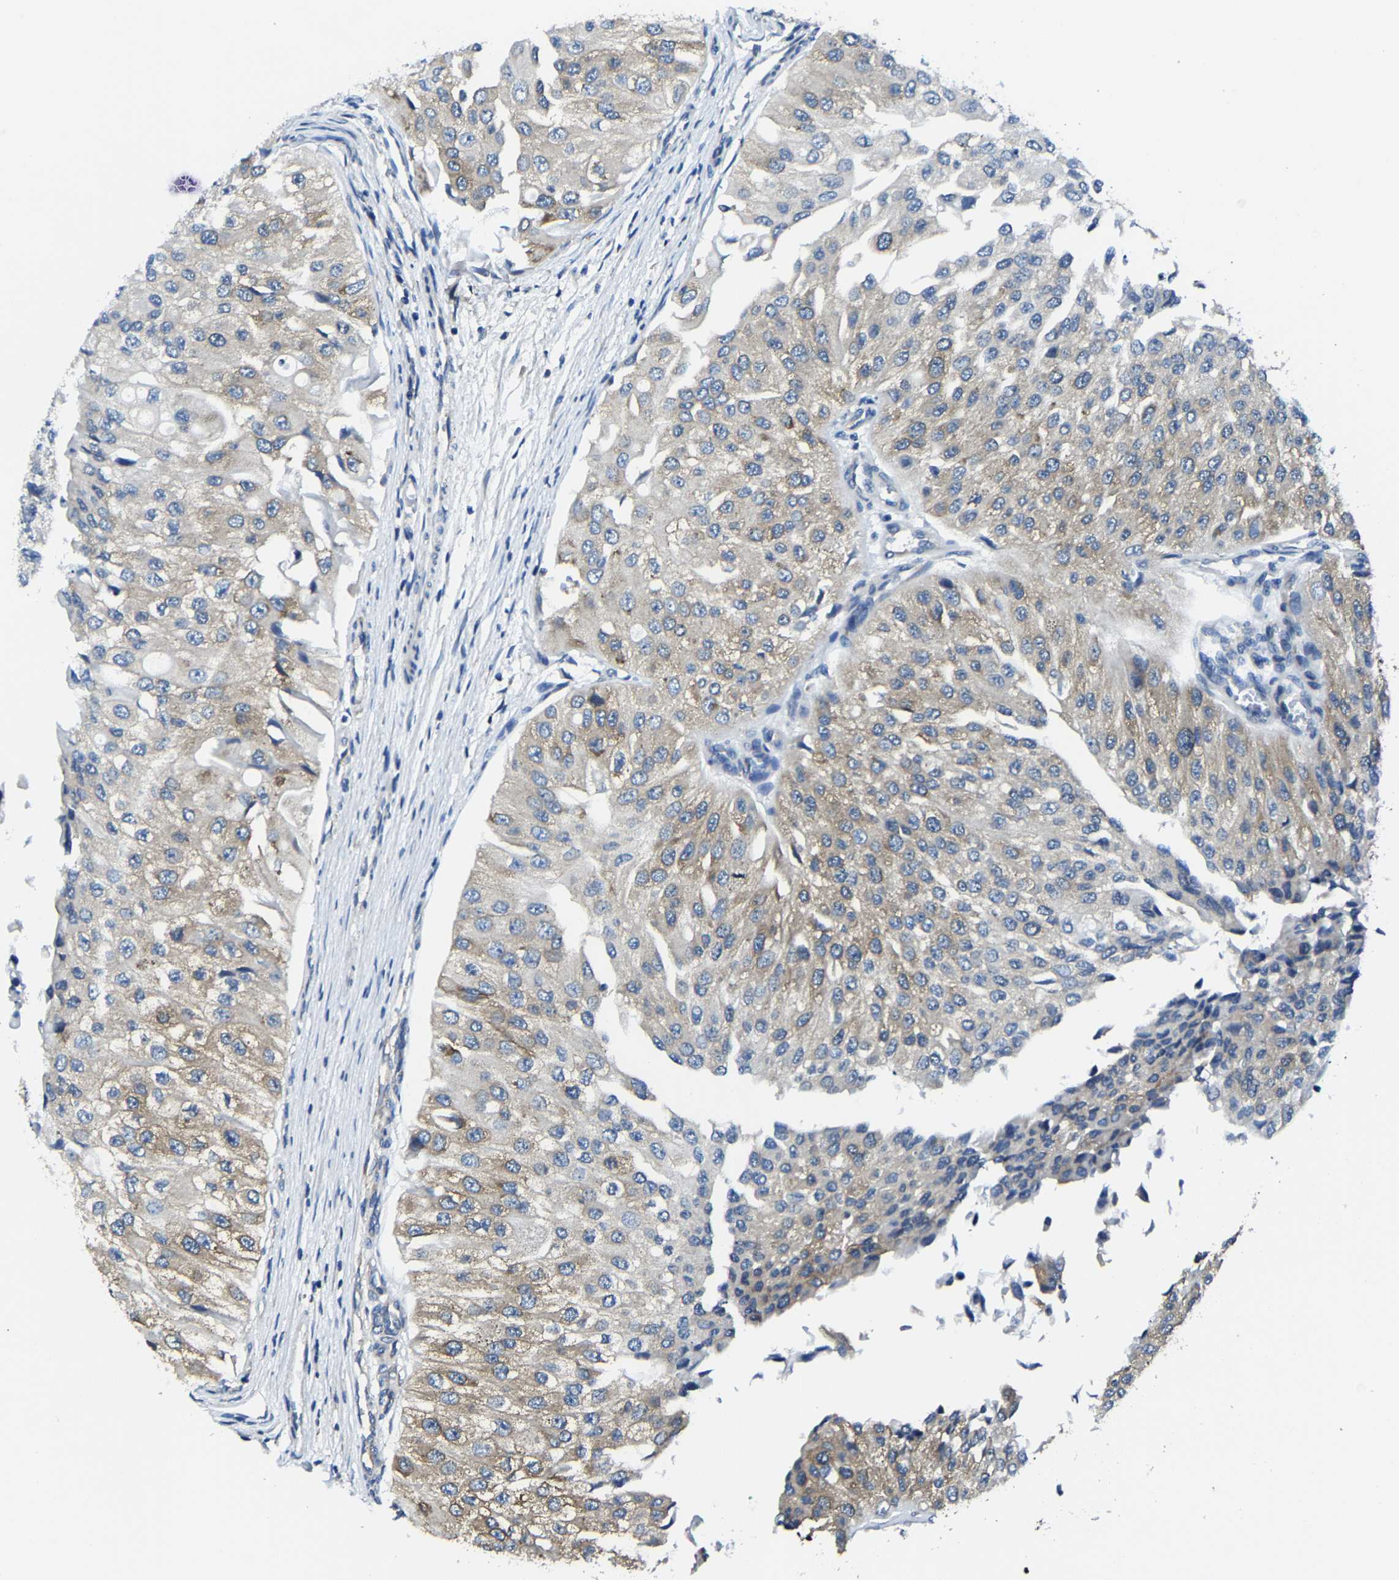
{"staining": {"intensity": "weak", "quantity": ">75%", "location": "cytoplasmic/membranous"}, "tissue": "urothelial cancer", "cell_type": "Tumor cells", "image_type": "cancer", "snomed": [{"axis": "morphology", "description": "Urothelial carcinoma, High grade"}, {"axis": "topography", "description": "Kidney"}, {"axis": "topography", "description": "Urinary bladder"}], "caption": "Urothelial cancer stained with a protein marker exhibits weak staining in tumor cells.", "gene": "G3BP2", "patient": {"sex": "male", "age": 77}}